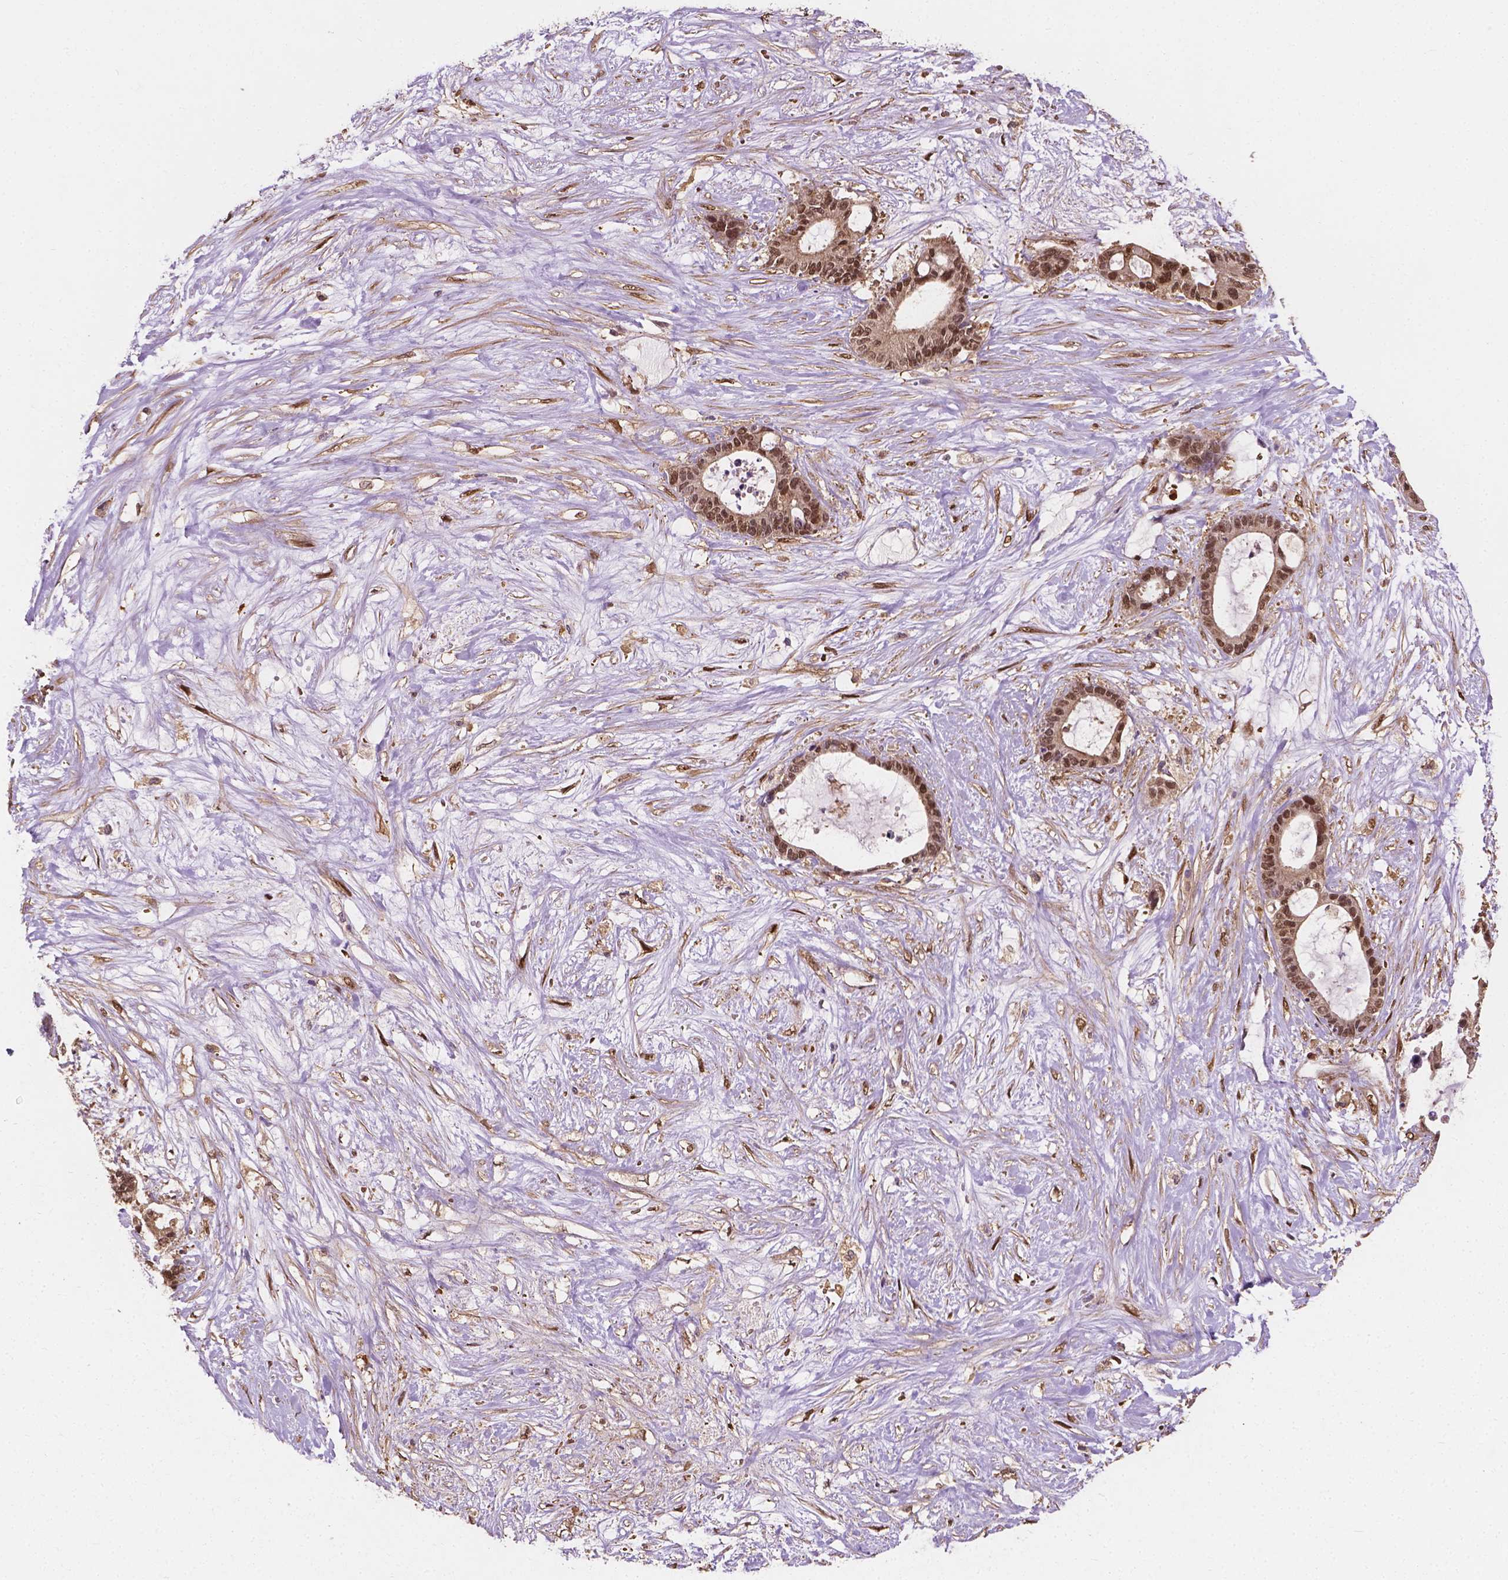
{"staining": {"intensity": "moderate", "quantity": ">75%", "location": "nuclear"}, "tissue": "liver cancer", "cell_type": "Tumor cells", "image_type": "cancer", "snomed": [{"axis": "morphology", "description": "Normal tissue, NOS"}, {"axis": "morphology", "description": "Cholangiocarcinoma"}, {"axis": "topography", "description": "Liver"}, {"axis": "topography", "description": "Peripheral nerve tissue"}], "caption": "Liver cancer stained with a brown dye shows moderate nuclear positive positivity in approximately >75% of tumor cells.", "gene": "YAP1", "patient": {"sex": "female", "age": 73}}